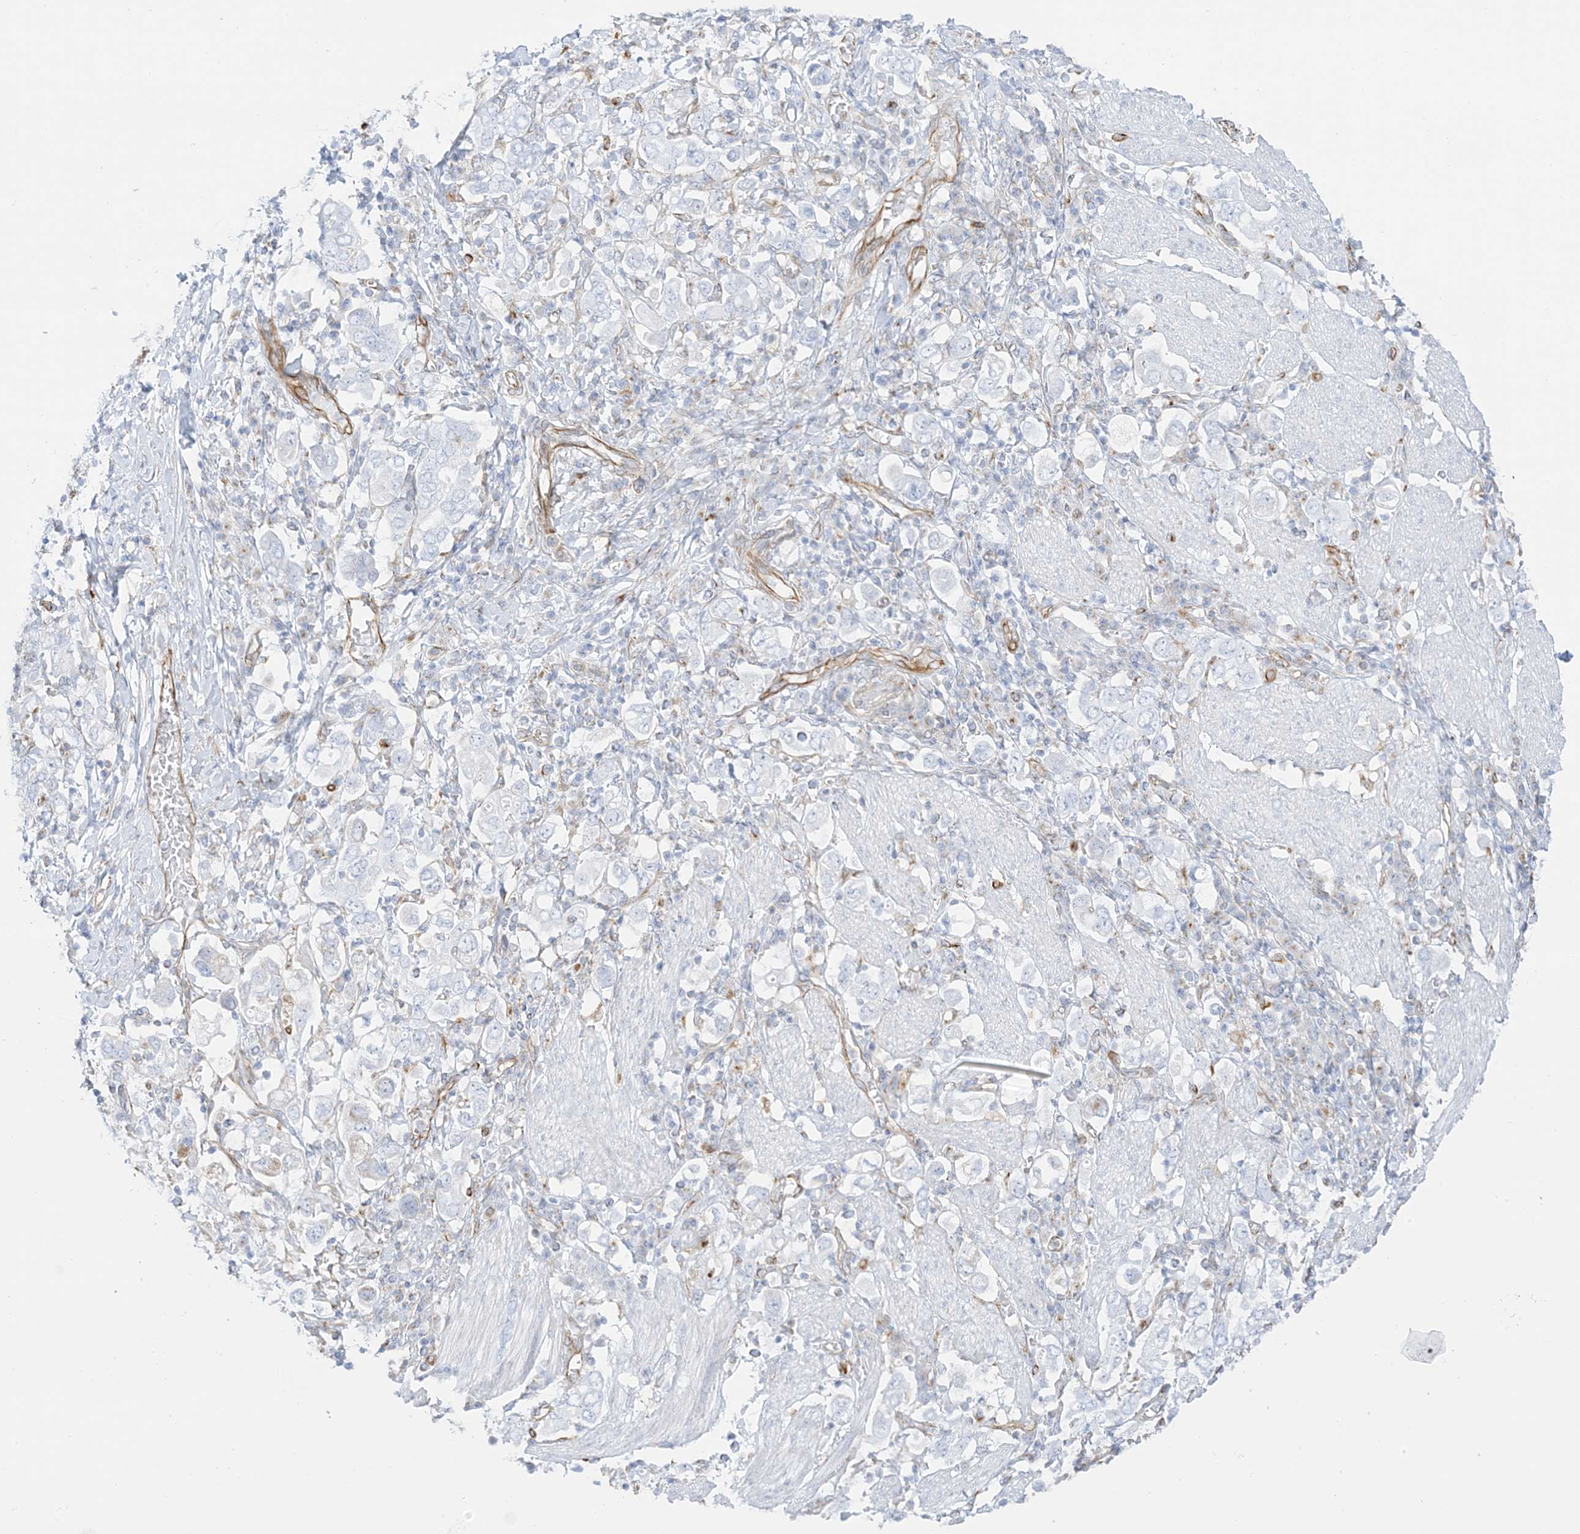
{"staining": {"intensity": "negative", "quantity": "none", "location": "none"}, "tissue": "stomach cancer", "cell_type": "Tumor cells", "image_type": "cancer", "snomed": [{"axis": "morphology", "description": "Adenocarcinoma, NOS"}, {"axis": "topography", "description": "Stomach, upper"}], "caption": "This is an IHC histopathology image of stomach cancer. There is no staining in tumor cells.", "gene": "PID1", "patient": {"sex": "male", "age": 62}}